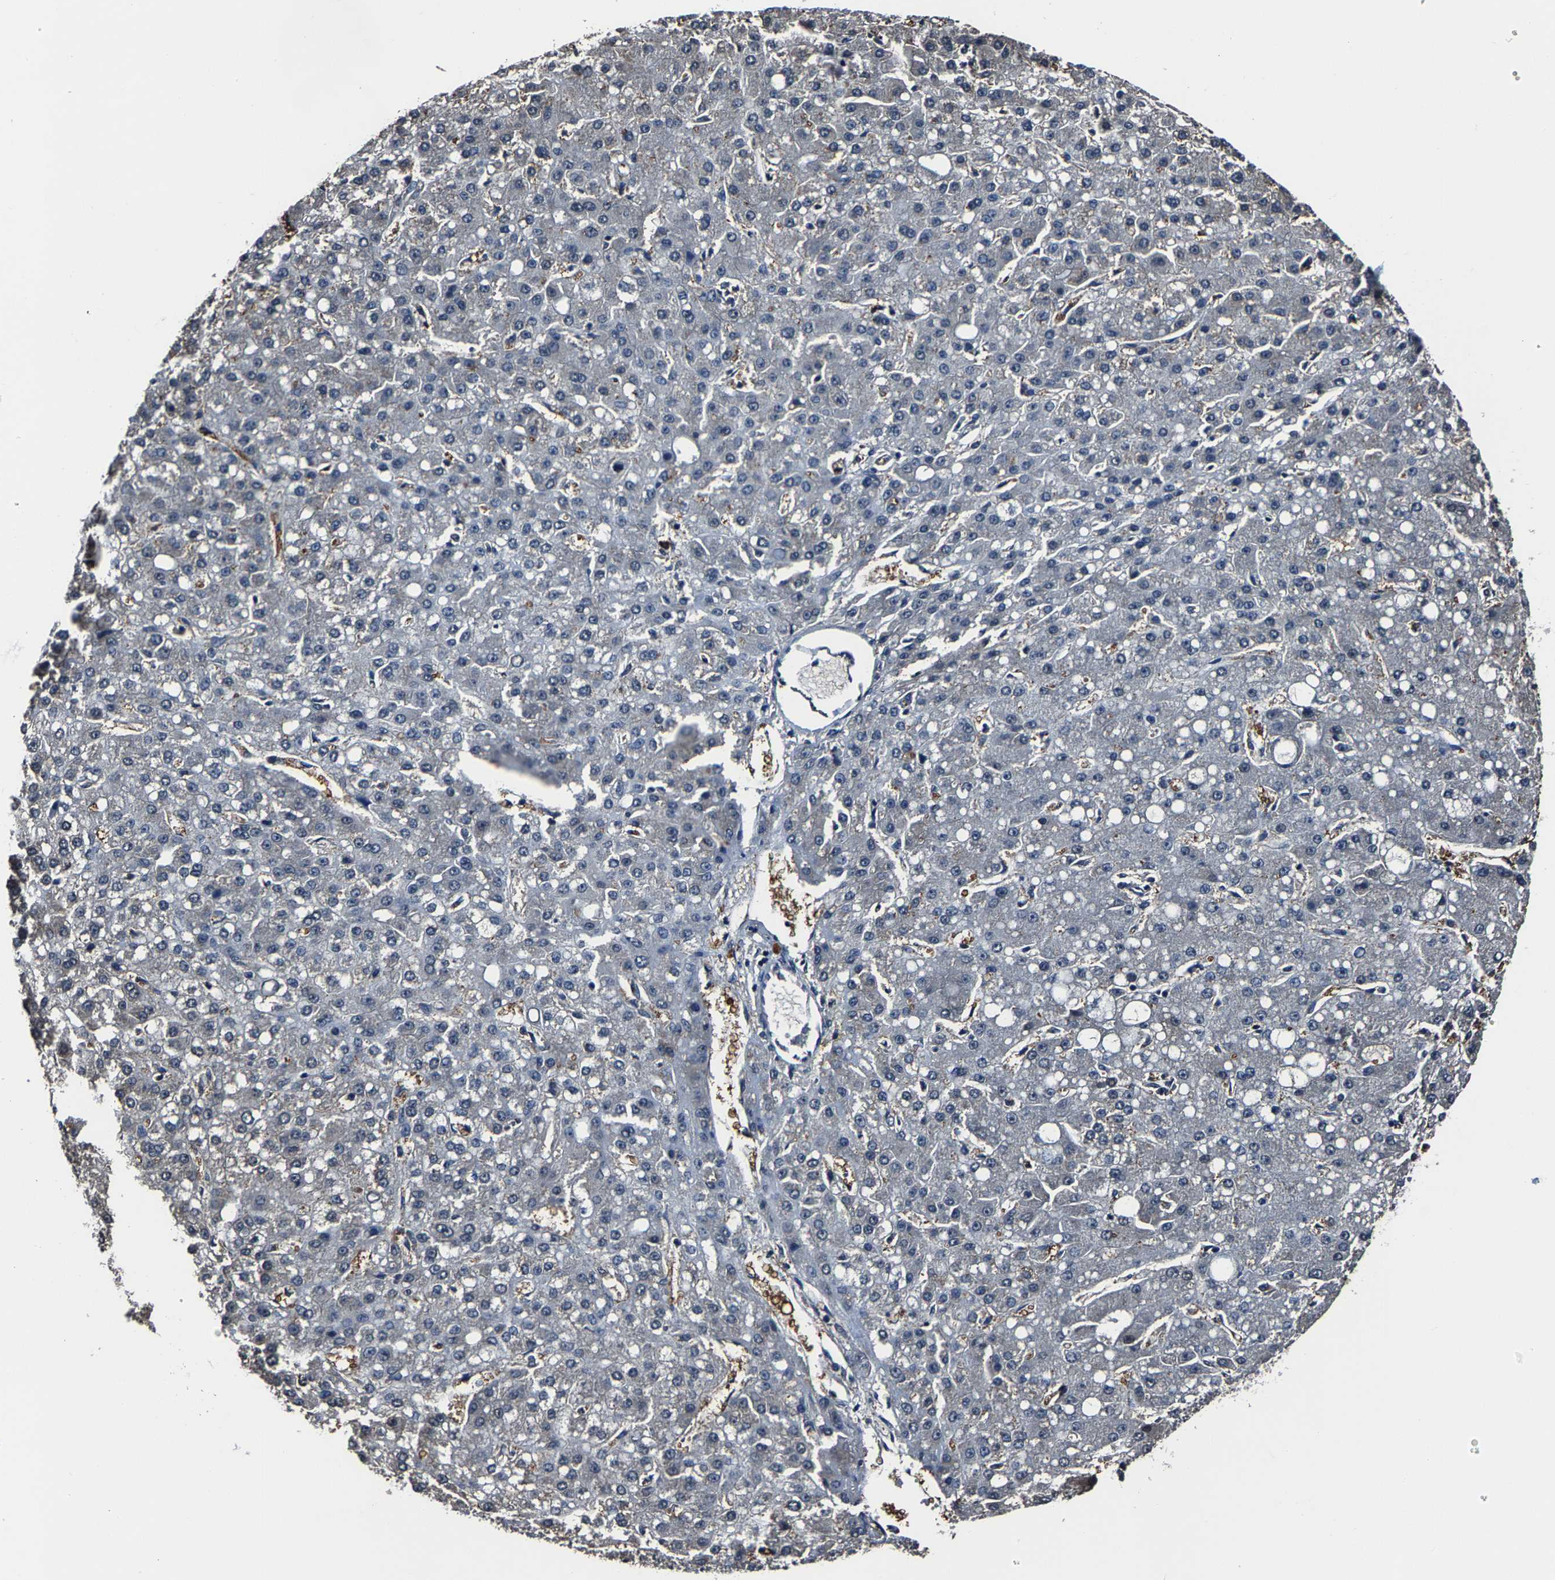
{"staining": {"intensity": "negative", "quantity": "none", "location": "none"}, "tissue": "liver cancer", "cell_type": "Tumor cells", "image_type": "cancer", "snomed": [{"axis": "morphology", "description": "Carcinoma, Hepatocellular, NOS"}, {"axis": "topography", "description": "Liver"}], "caption": "Tumor cells show no significant protein expression in hepatocellular carcinoma (liver).", "gene": "ALDOB", "patient": {"sex": "male", "age": 67}}